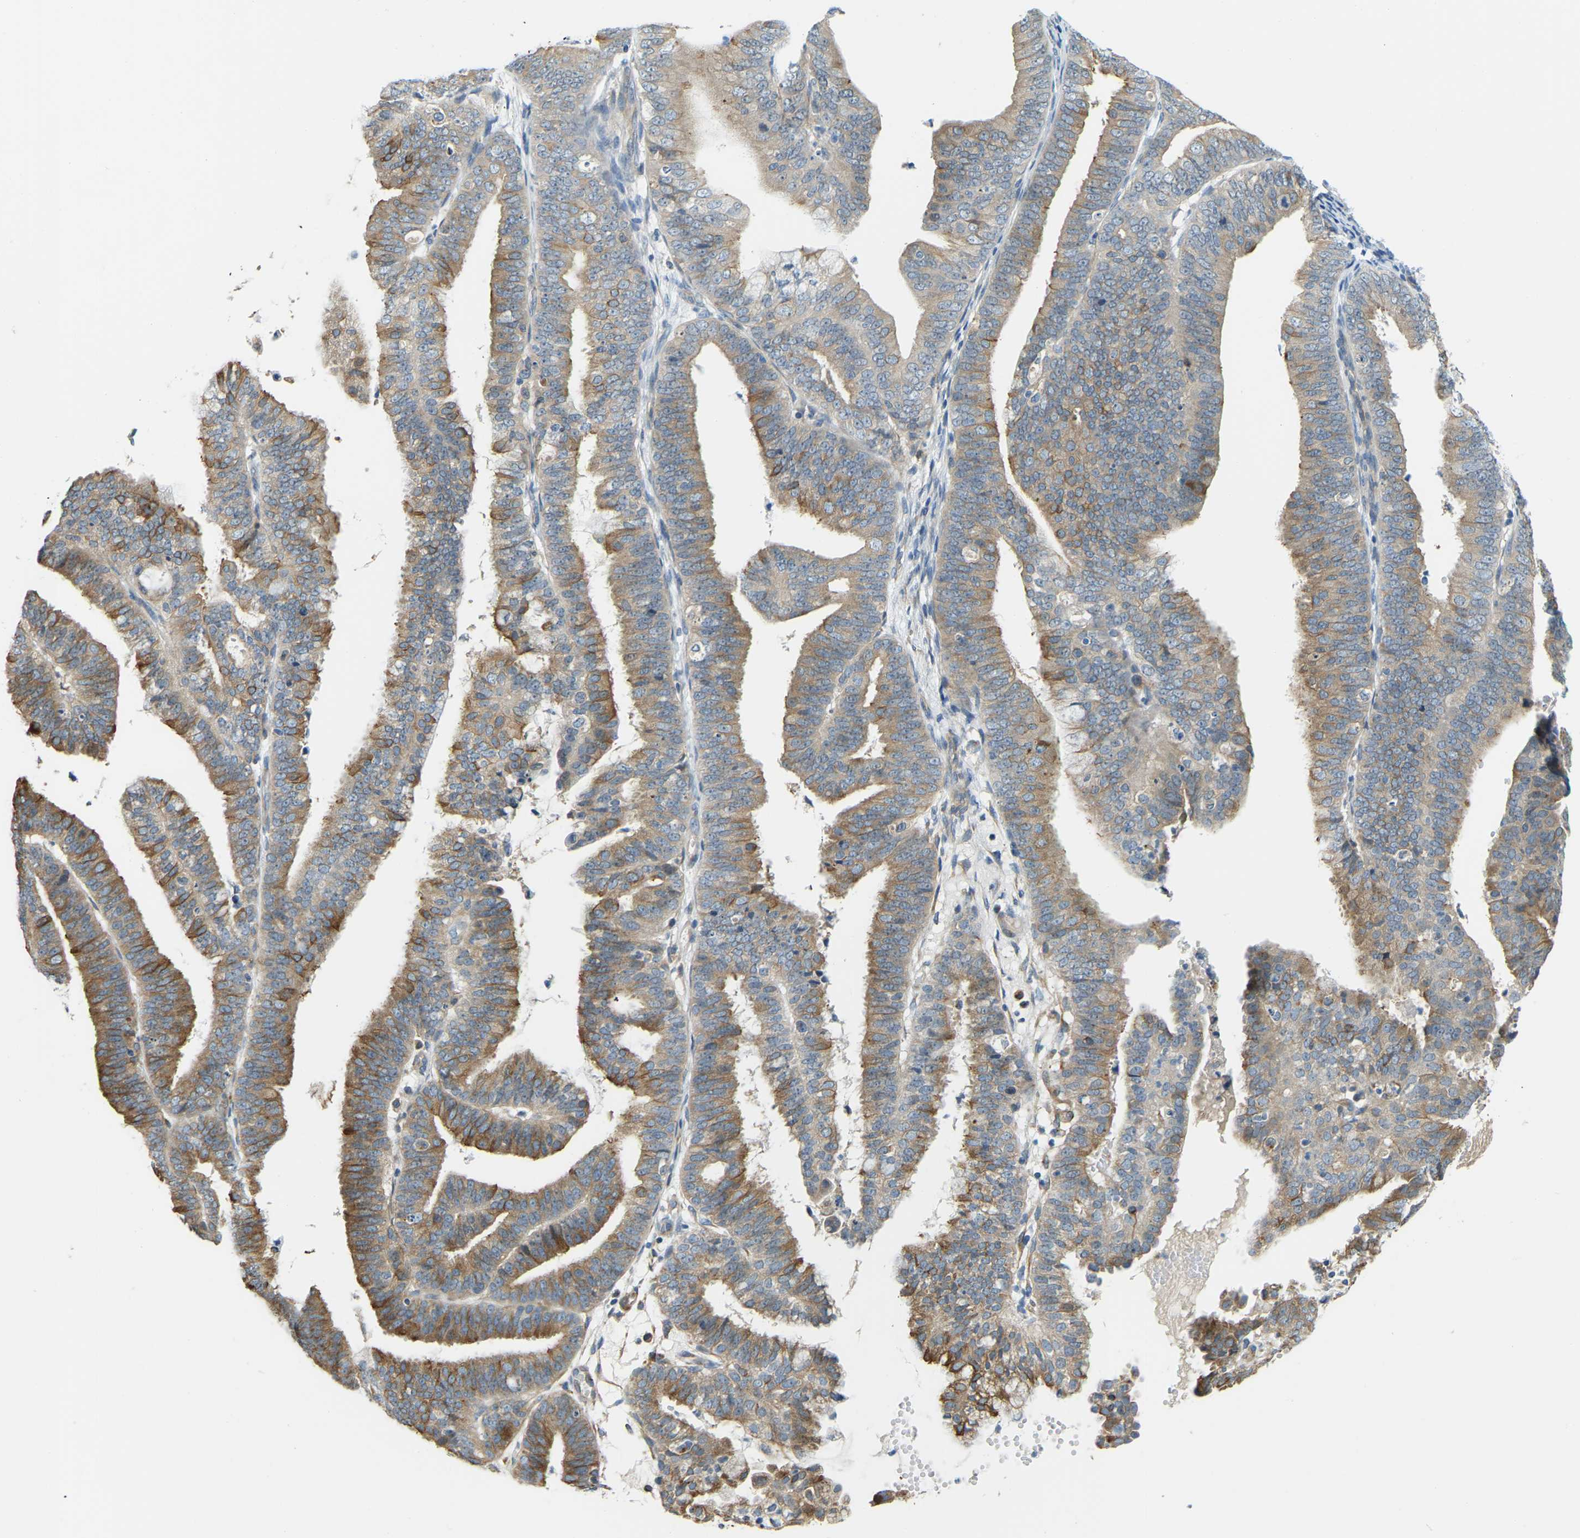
{"staining": {"intensity": "moderate", "quantity": ">75%", "location": "cytoplasmic/membranous"}, "tissue": "endometrial cancer", "cell_type": "Tumor cells", "image_type": "cancer", "snomed": [{"axis": "morphology", "description": "Adenocarcinoma, NOS"}, {"axis": "topography", "description": "Endometrium"}], "caption": "IHC micrograph of adenocarcinoma (endometrial) stained for a protein (brown), which reveals medium levels of moderate cytoplasmic/membranous expression in about >75% of tumor cells.", "gene": "NME8", "patient": {"sex": "female", "age": 63}}